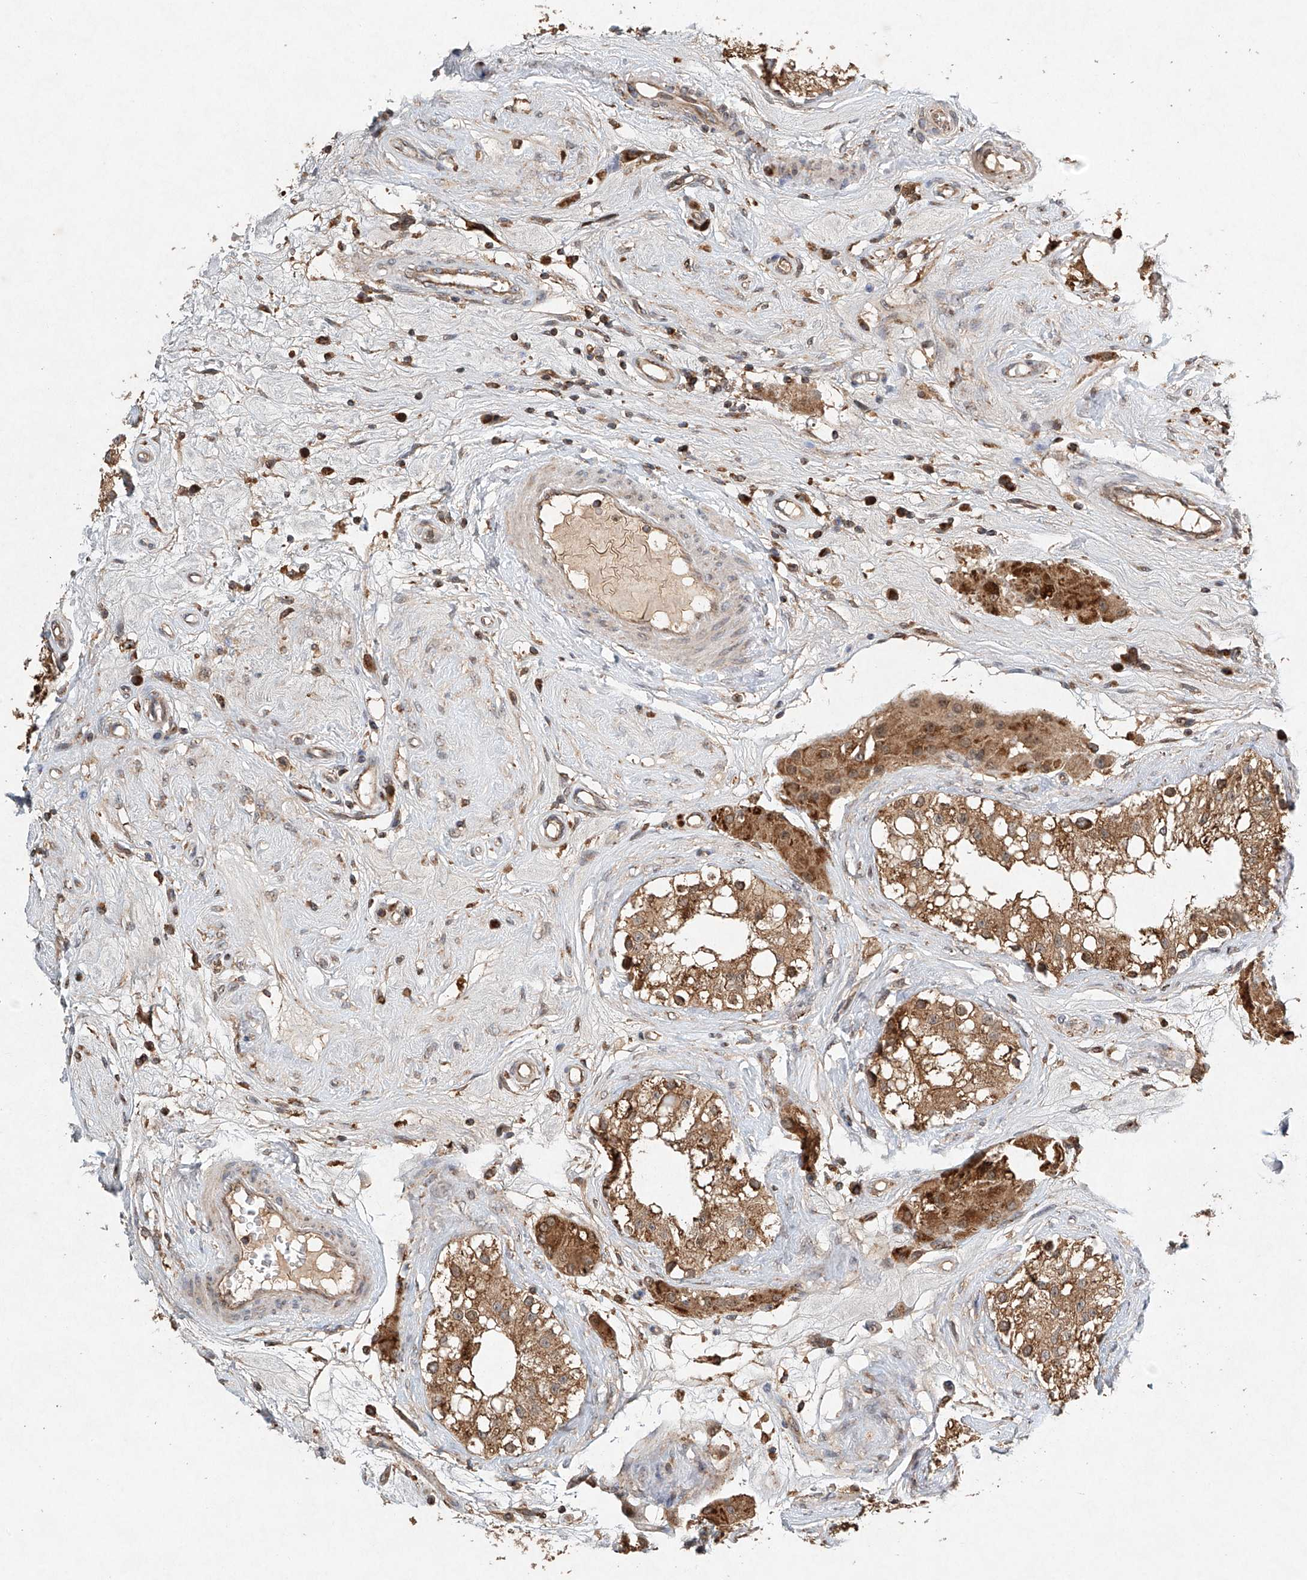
{"staining": {"intensity": "moderate", "quantity": ">75%", "location": "cytoplasmic/membranous"}, "tissue": "testis", "cell_type": "Cells in seminiferous ducts", "image_type": "normal", "snomed": [{"axis": "morphology", "description": "Normal tissue, NOS"}, {"axis": "topography", "description": "Testis"}], "caption": "Immunohistochemistry (IHC) micrograph of normal testis: testis stained using immunohistochemistry (IHC) exhibits medium levels of moderate protein expression localized specifically in the cytoplasmic/membranous of cells in seminiferous ducts, appearing as a cytoplasmic/membranous brown color.", "gene": "DCAF11", "patient": {"sex": "male", "age": 84}}